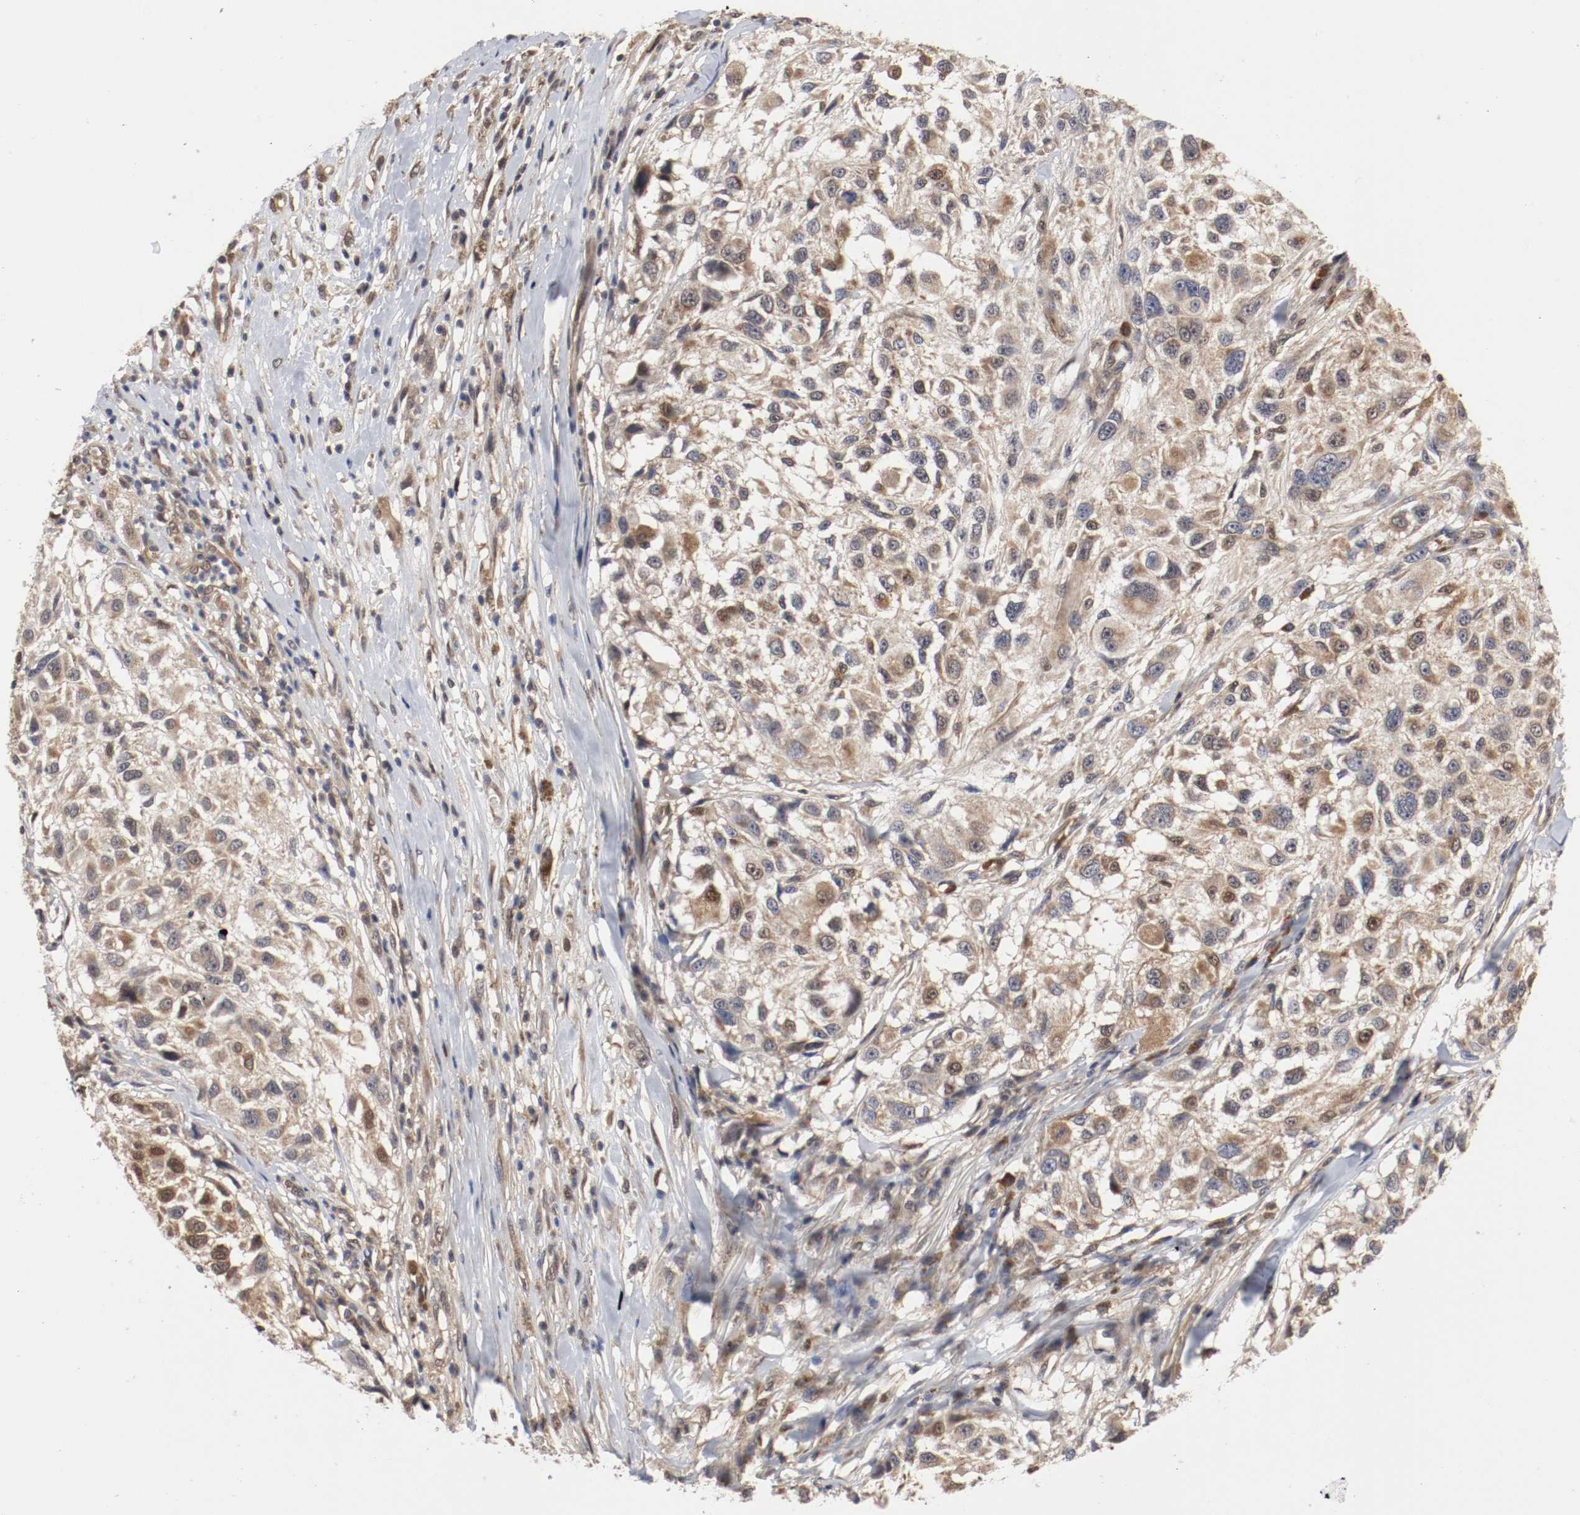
{"staining": {"intensity": "moderate", "quantity": ">75%", "location": "cytoplasmic/membranous"}, "tissue": "melanoma", "cell_type": "Tumor cells", "image_type": "cancer", "snomed": [{"axis": "morphology", "description": "Necrosis, NOS"}, {"axis": "morphology", "description": "Malignant melanoma, NOS"}, {"axis": "topography", "description": "Skin"}], "caption": "Tumor cells reveal medium levels of moderate cytoplasmic/membranous positivity in approximately >75% of cells in human melanoma.", "gene": "AFG3L2", "patient": {"sex": "female", "age": 87}}